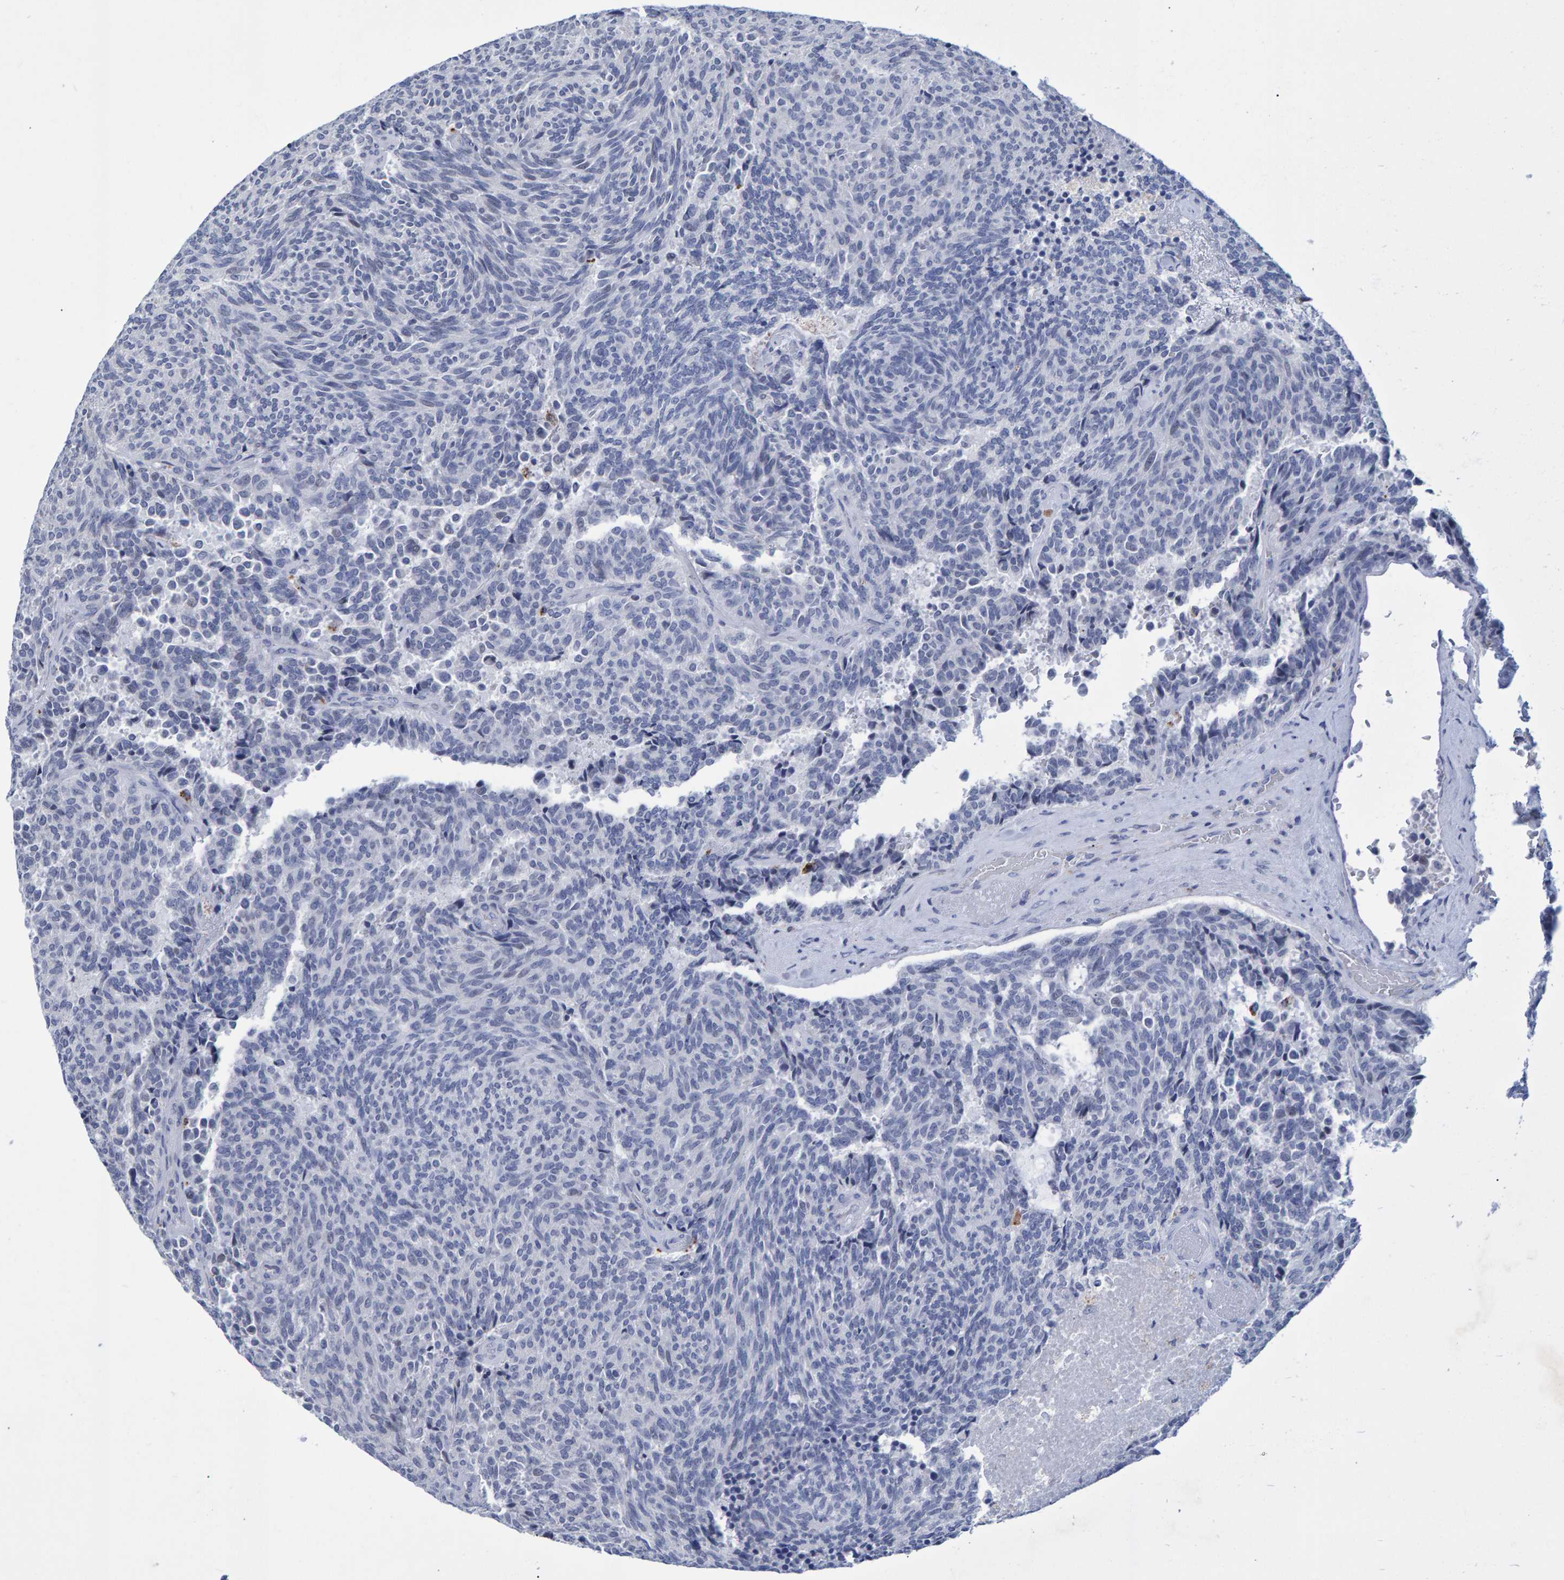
{"staining": {"intensity": "negative", "quantity": "none", "location": "none"}, "tissue": "carcinoid", "cell_type": "Tumor cells", "image_type": "cancer", "snomed": [{"axis": "morphology", "description": "Carcinoid, malignant, NOS"}, {"axis": "topography", "description": "Pancreas"}], "caption": "IHC histopathology image of neoplastic tissue: carcinoid (malignant) stained with DAB (3,3'-diaminobenzidine) displays no significant protein staining in tumor cells.", "gene": "PROCA1", "patient": {"sex": "female", "age": 54}}